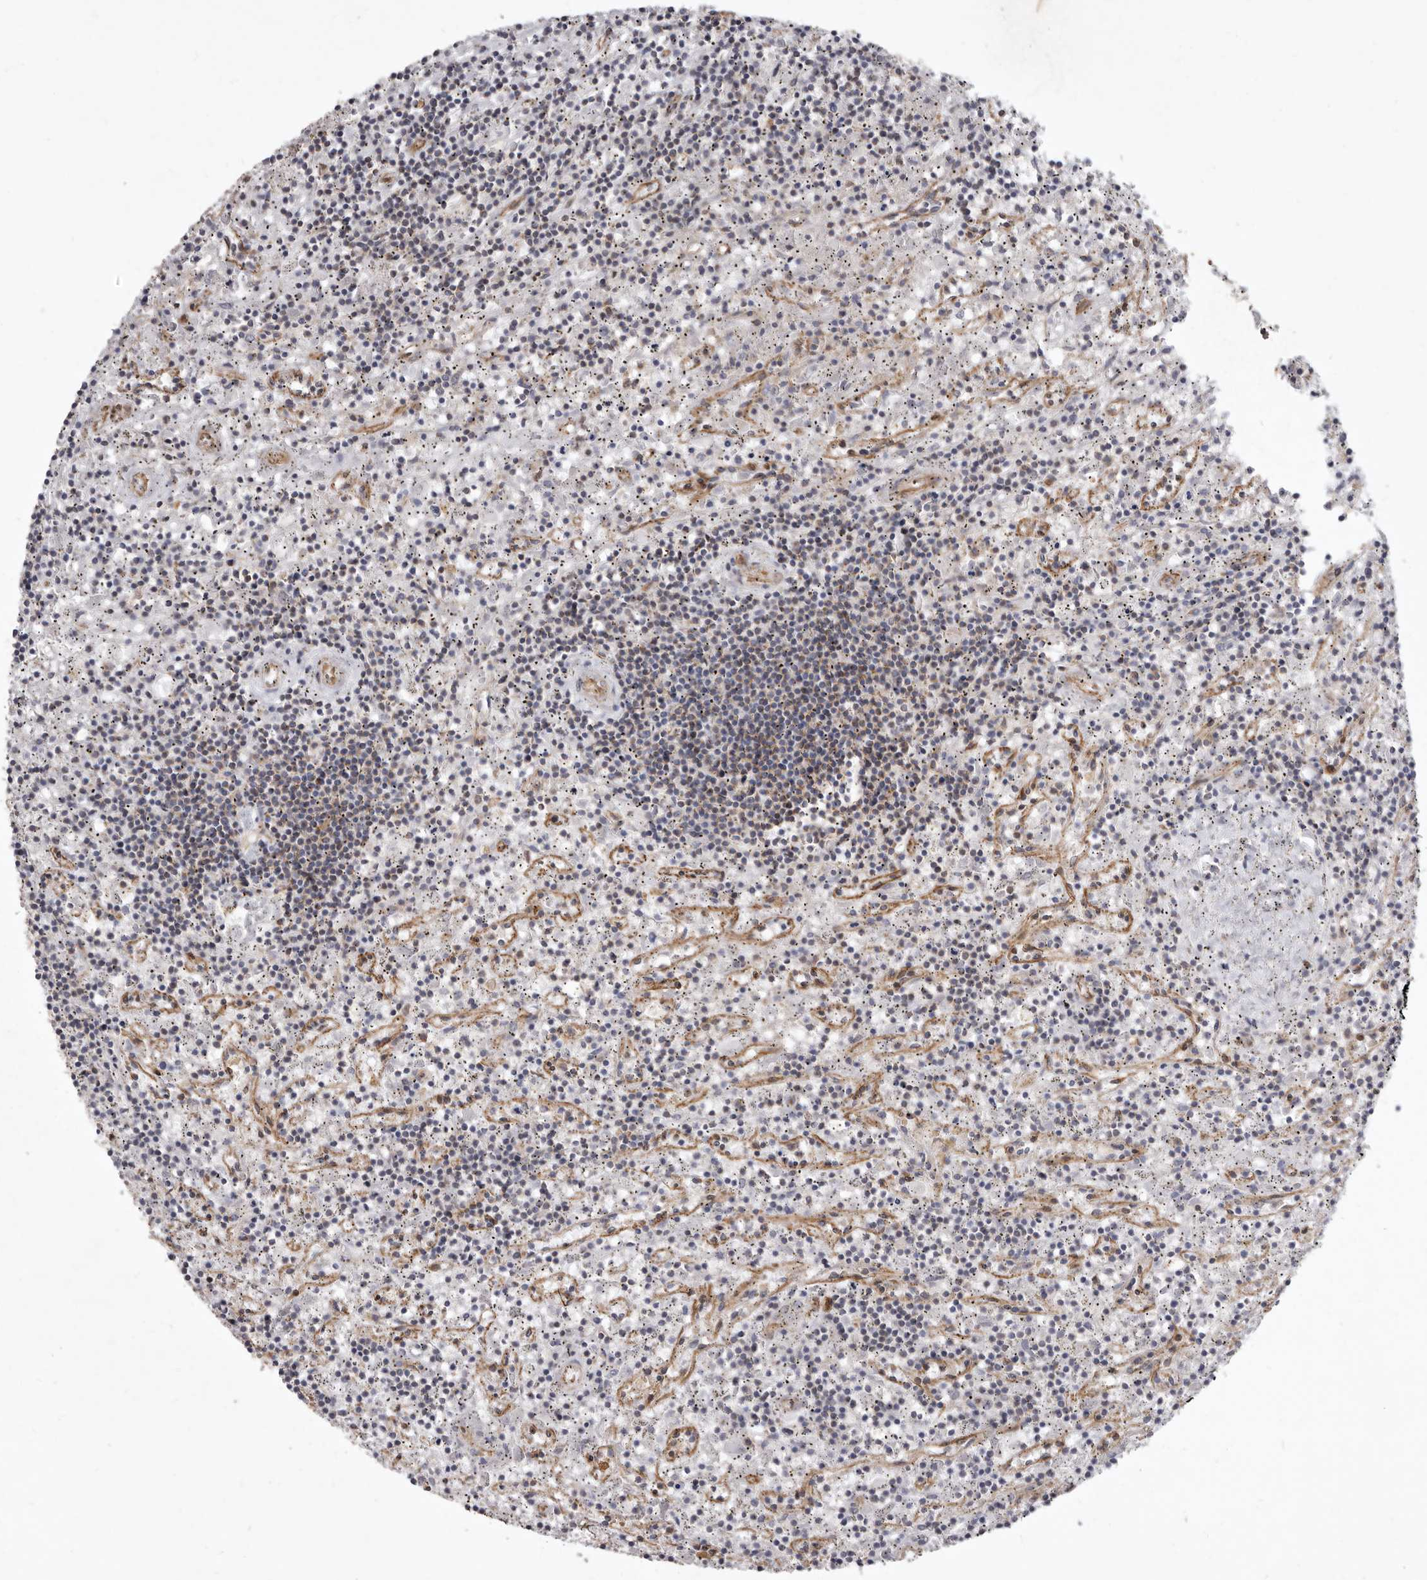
{"staining": {"intensity": "negative", "quantity": "none", "location": "none"}, "tissue": "lymphoma", "cell_type": "Tumor cells", "image_type": "cancer", "snomed": [{"axis": "morphology", "description": "Malignant lymphoma, non-Hodgkin's type, Low grade"}, {"axis": "topography", "description": "Spleen"}], "caption": "DAB immunohistochemical staining of human lymphoma exhibits no significant expression in tumor cells.", "gene": "P2RX6", "patient": {"sex": "male", "age": 76}}